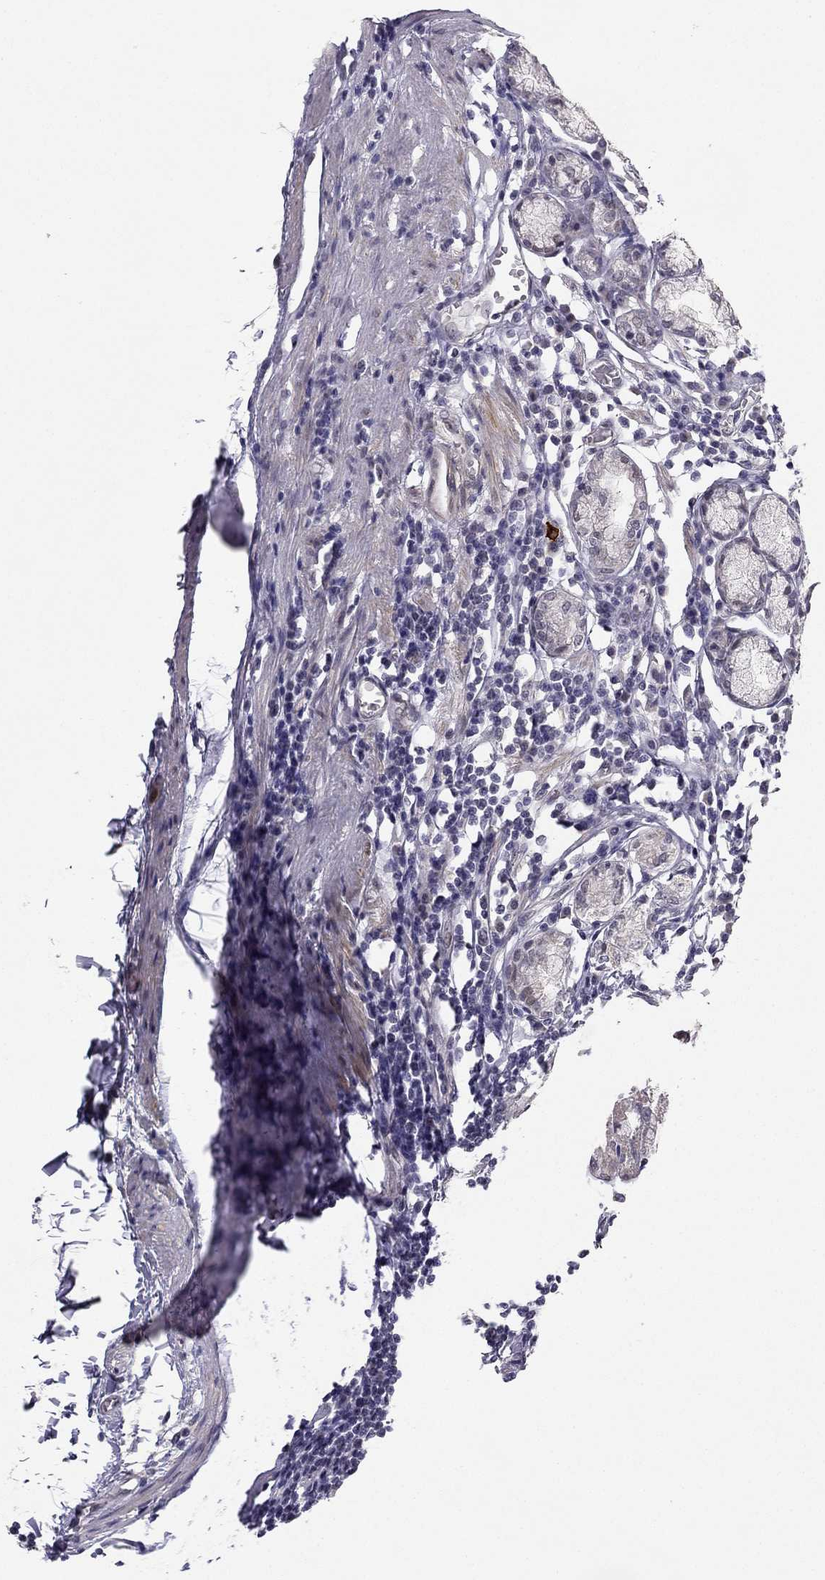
{"staining": {"intensity": "strong", "quantity": "<25%", "location": "cytoplasmic/membranous"}, "tissue": "stomach", "cell_type": "Glandular cells", "image_type": "normal", "snomed": [{"axis": "morphology", "description": "Normal tissue, NOS"}, {"axis": "topography", "description": "Stomach"}], "caption": "Protein expression analysis of normal stomach displays strong cytoplasmic/membranous expression in about <25% of glandular cells. (DAB IHC with brightfield microscopy, high magnification).", "gene": "CHST8", "patient": {"sex": "male", "age": 55}}